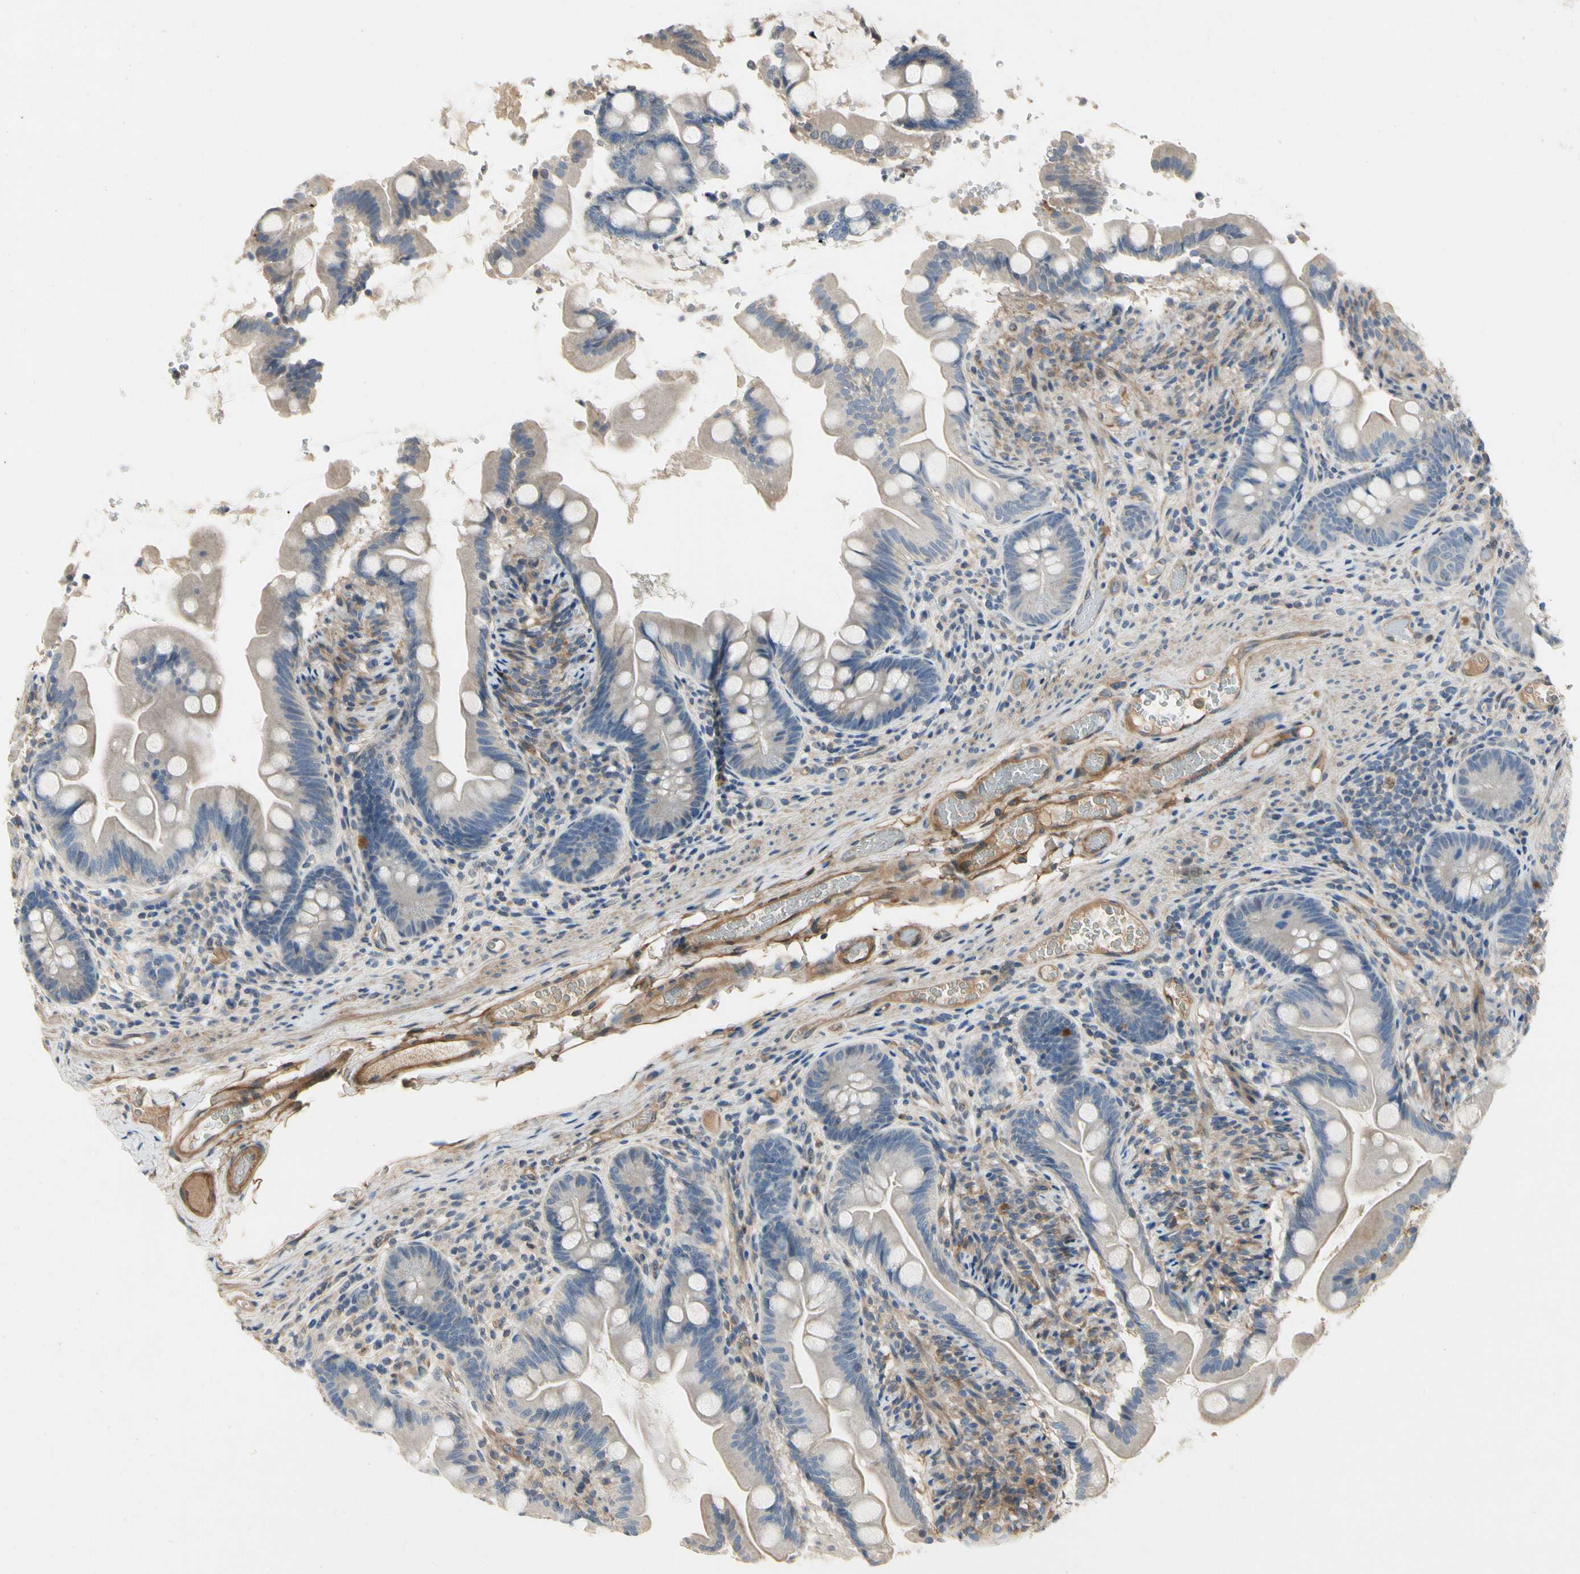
{"staining": {"intensity": "negative", "quantity": "none", "location": "none"}, "tissue": "small intestine", "cell_type": "Glandular cells", "image_type": "normal", "snomed": [{"axis": "morphology", "description": "Normal tissue, NOS"}, {"axis": "topography", "description": "Small intestine"}], "caption": "Unremarkable small intestine was stained to show a protein in brown. There is no significant staining in glandular cells. (IHC, brightfield microscopy, high magnification).", "gene": "CRTAC1", "patient": {"sex": "female", "age": 56}}